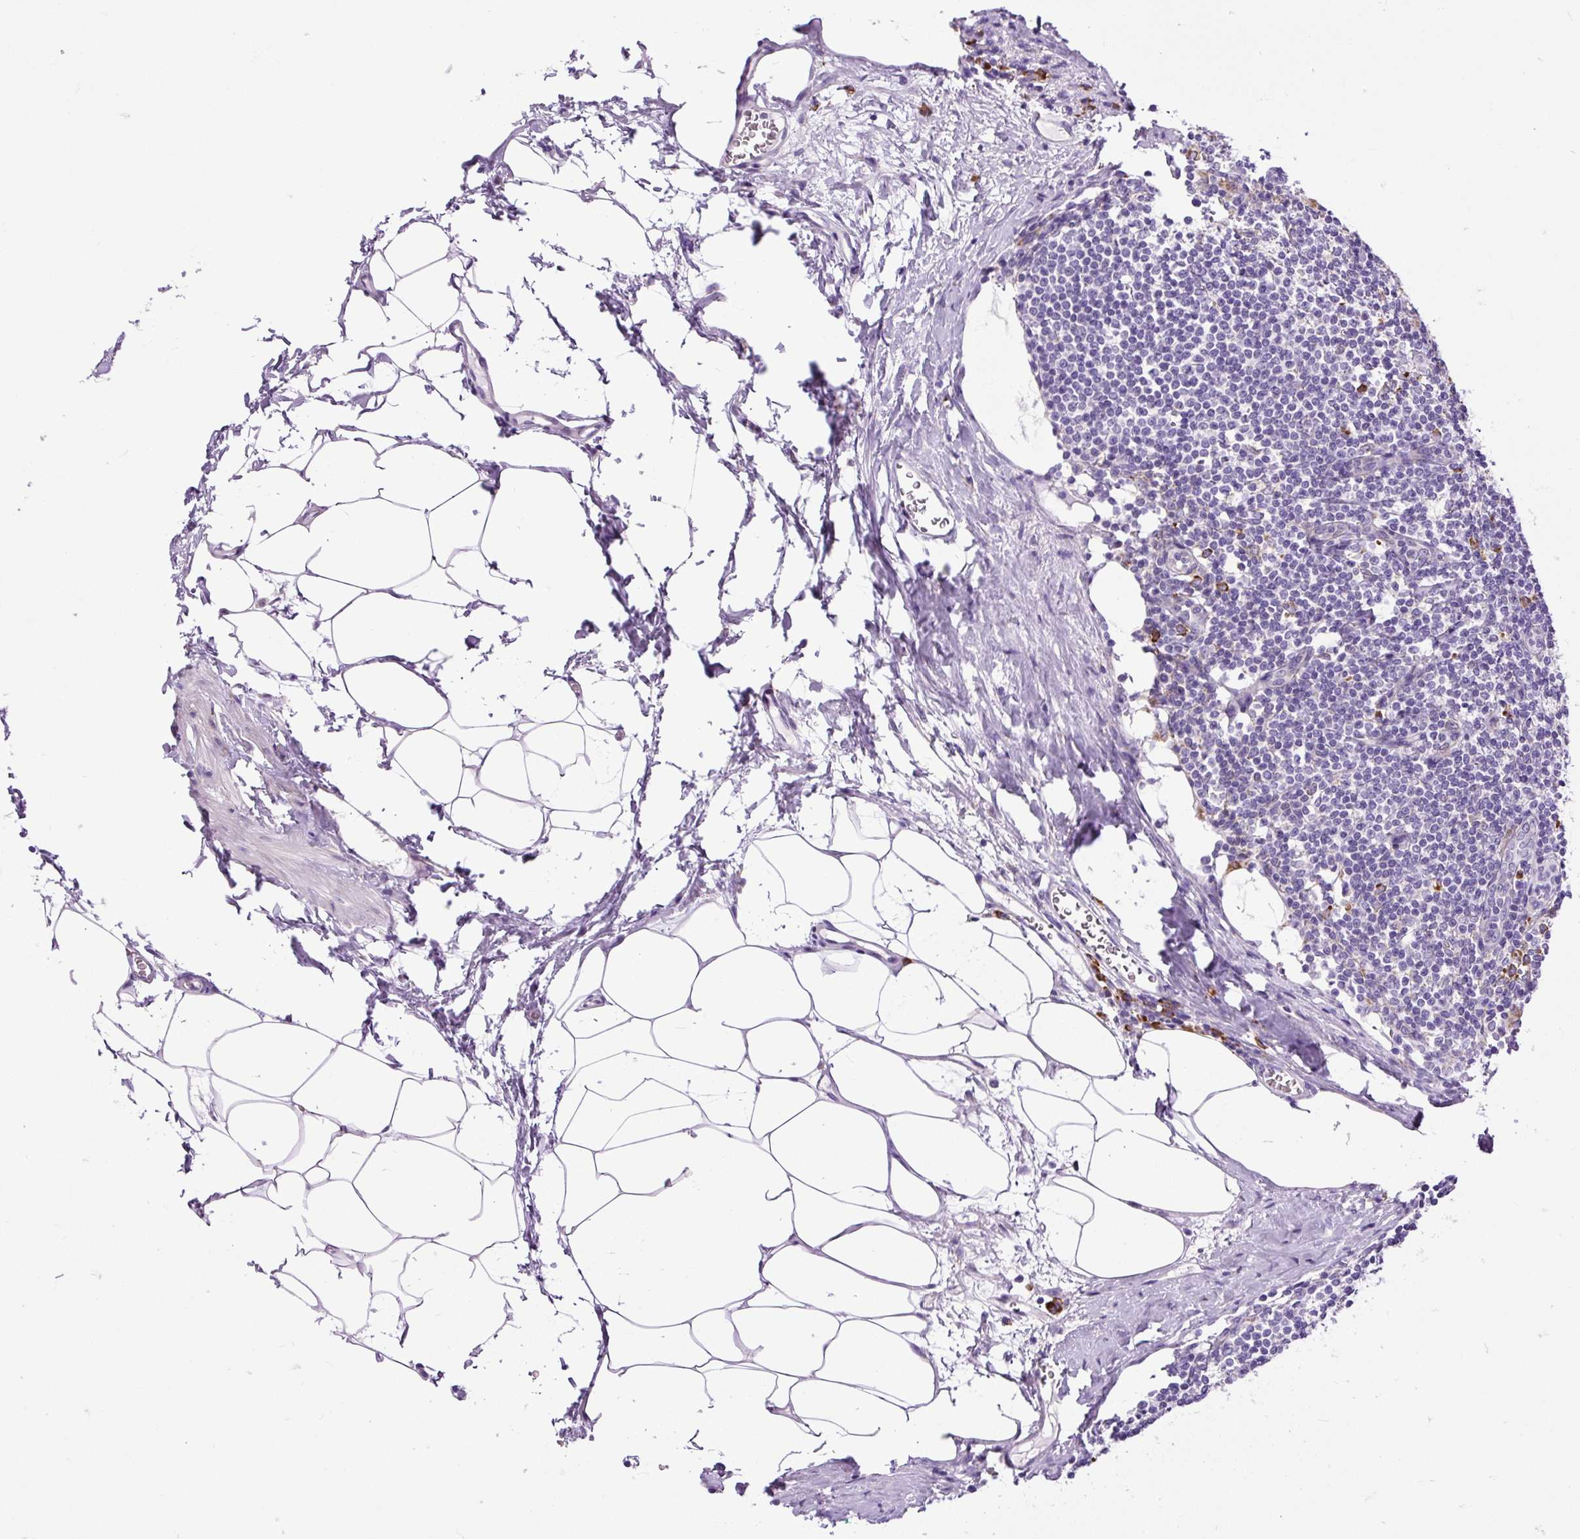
{"staining": {"intensity": "negative", "quantity": "none", "location": "none"}, "tissue": "lymph node", "cell_type": "Germinal center cells", "image_type": "normal", "snomed": [{"axis": "morphology", "description": "Normal tissue, NOS"}, {"axis": "topography", "description": "Lymph node"}], "caption": "The immunohistochemistry histopathology image has no significant positivity in germinal center cells of lymph node. (Stains: DAB (3,3'-diaminobenzidine) immunohistochemistry (IHC) with hematoxylin counter stain, Microscopy: brightfield microscopy at high magnification).", "gene": "DDOST", "patient": {"sex": "female", "age": 59}}